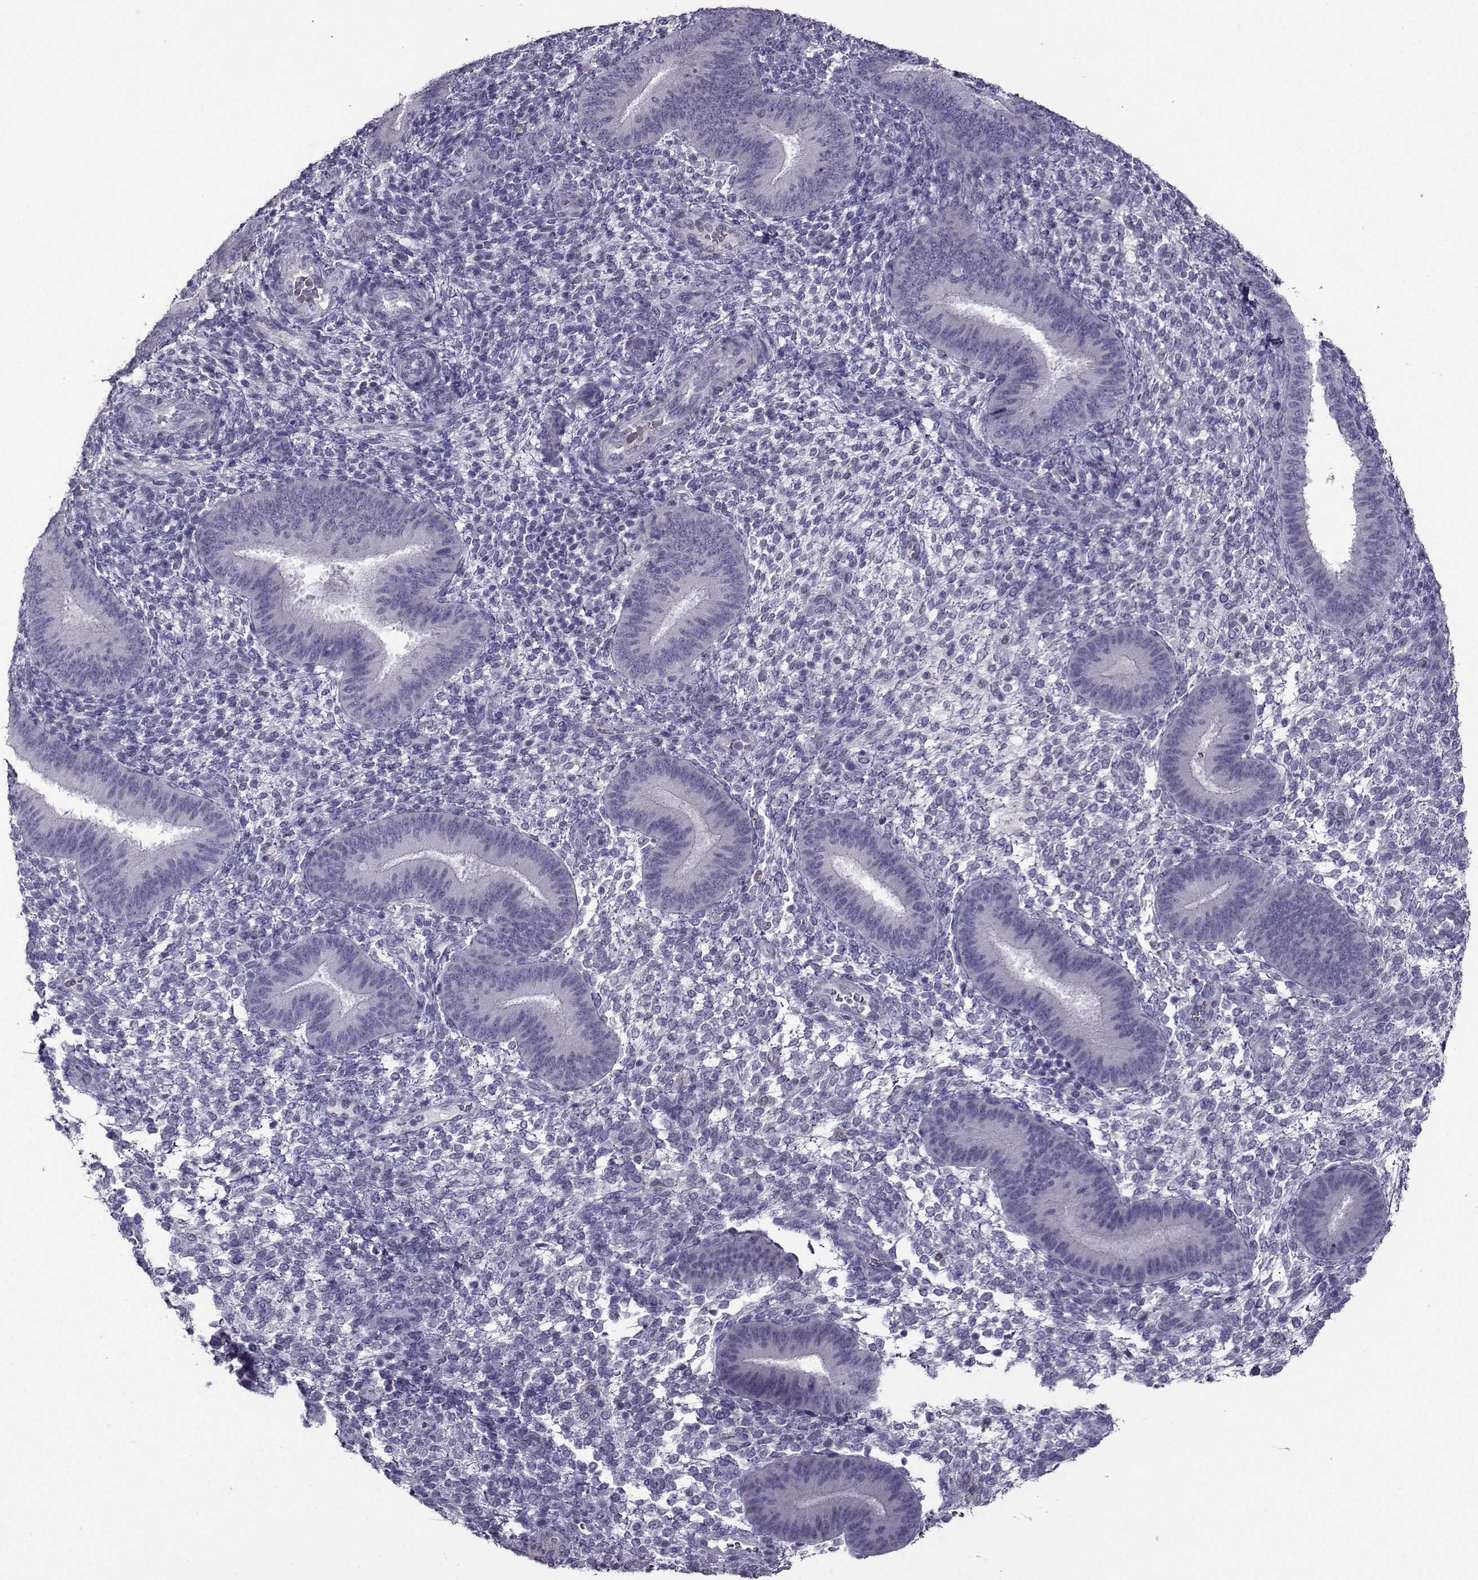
{"staining": {"intensity": "negative", "quantity": "none", "location": "none"}, "tissue": "endometrium", "cell_type": "Cells in endometrial stroma", "image_type": "normal", "snomed": [{"axis": "morphology", "description": "Normal tissue, NOS"}, {"axis": "topography", "description": "Endometrium"}], "caption": "A photomicrograph of endometrium stained for a protein shows no brown staining in cells in endometrial stroma.", "gene": "CRYBB1", "patient": {"sex": "female", "age": 39}}